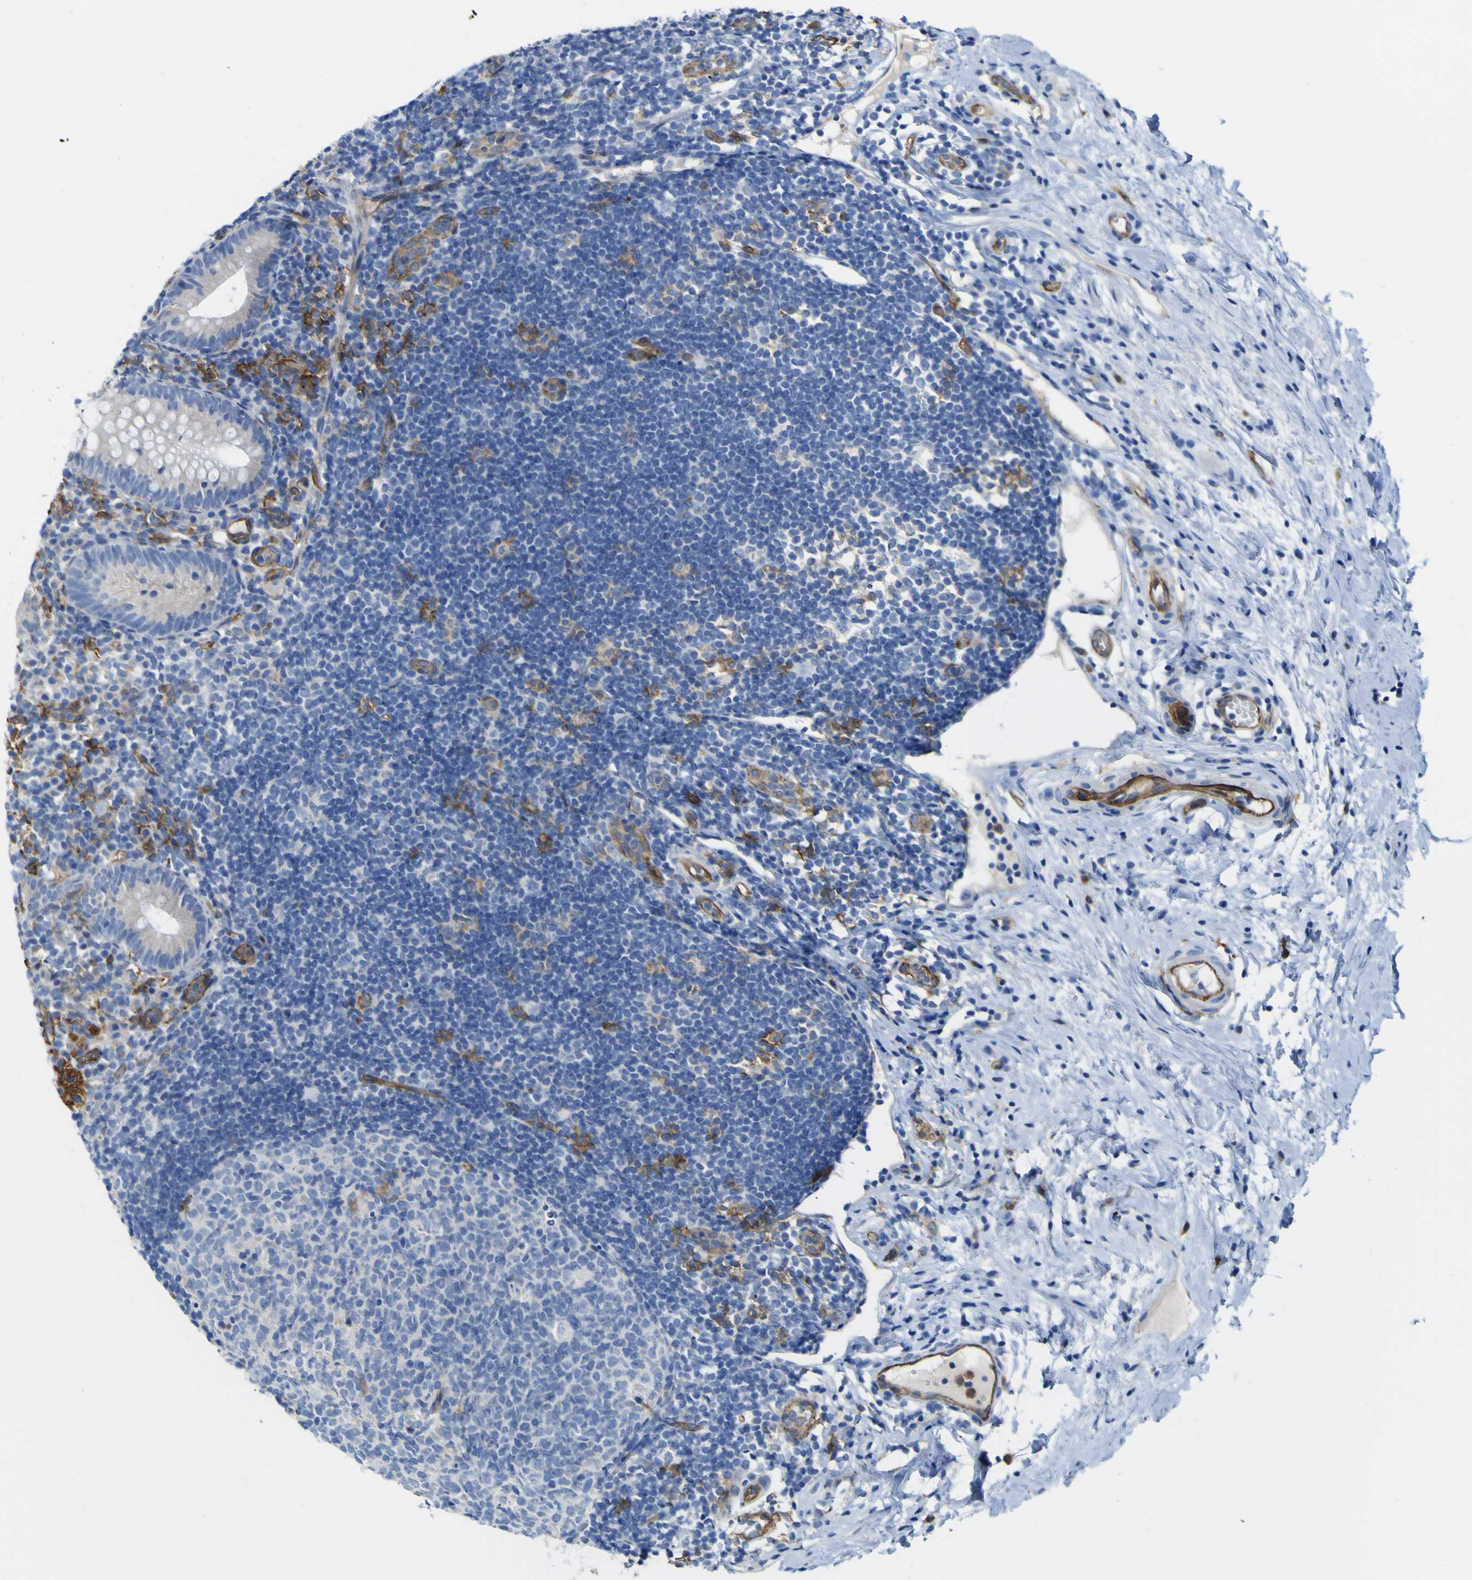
{"staining": {"intensity": "negative", "quantity": "none", "location": "none"}, "tissue": "appendix", "cell_type": "Glandular cells", "image_type": "normal", "snomed": [{"axis": "morphology", "description": "Normal tissue, NOS"}, {"axis": "topography", "description": "Appendix"}], "caption": "This is an IHC image of benign appendix. There is no expression in glandular cells.", "gene": "CD93", "patient": {"sex": "female", "age": 20}}